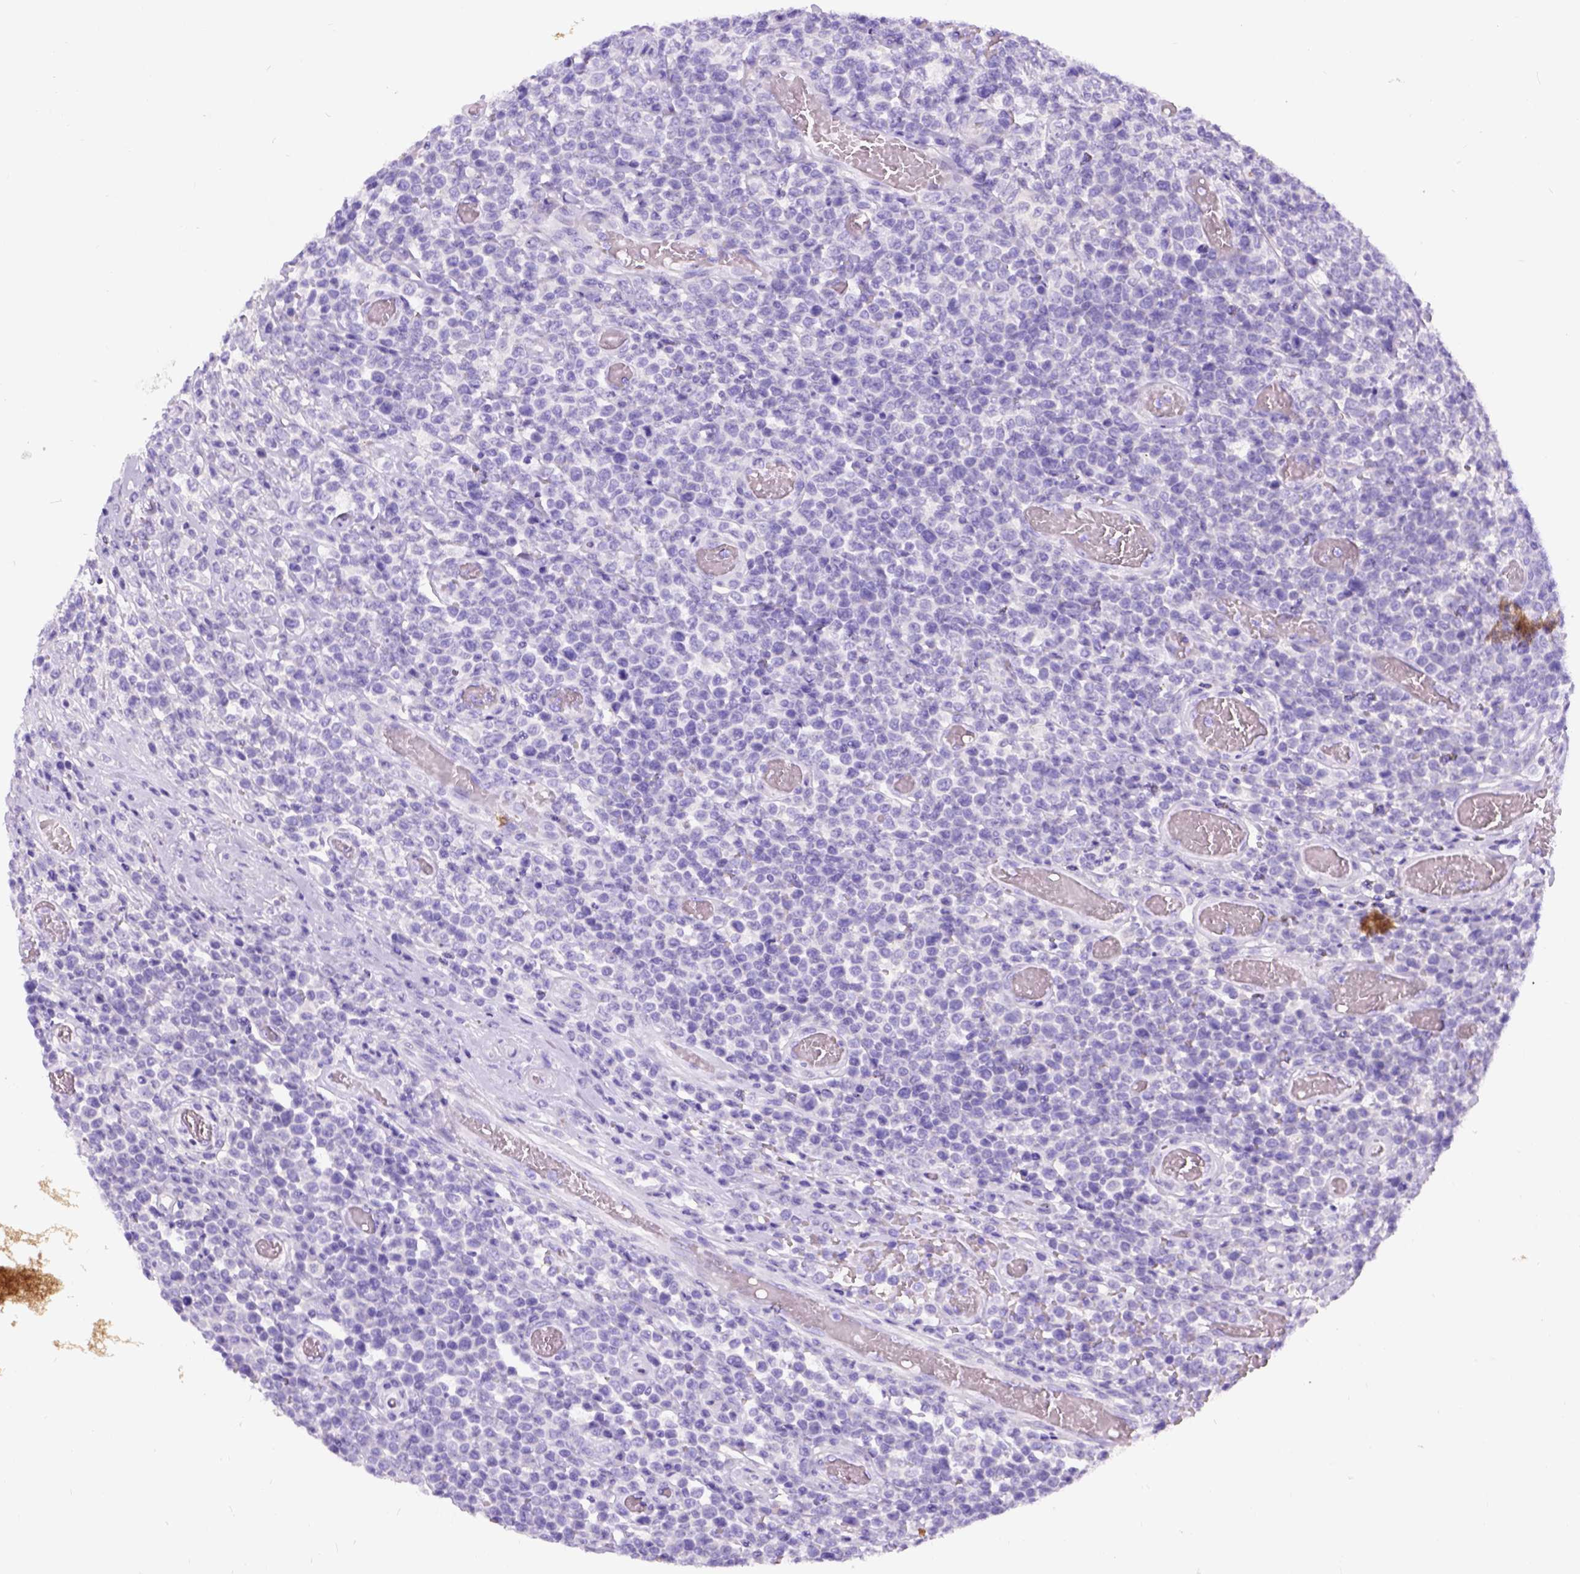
{"staining": {"intensity": "negative", "quantity": "none", "location": "none"}, "tissue": "lymphoma", "cell_type": "Tumor cells", "image_type": "cancer", "snomed": [{"axis": "morphology", "description": "Malignant lymphoma, non-Hodgkin's type, High grade"}, {"axis": "topography", "description": "Soft tissue"}], "caption": "A photomicrograph of human malignant lymphoma, non-Hodgkin's type (high-grade) is negative for staining in tumor cells. Brightfield microscopy of IHC stained with DAB (3,3'-diaminobenzidine) (brown) and hematoxylin (blue), captured at high magnification.", "gene": "C7orf57", "patient": {"sex": "female", "age": 56}}